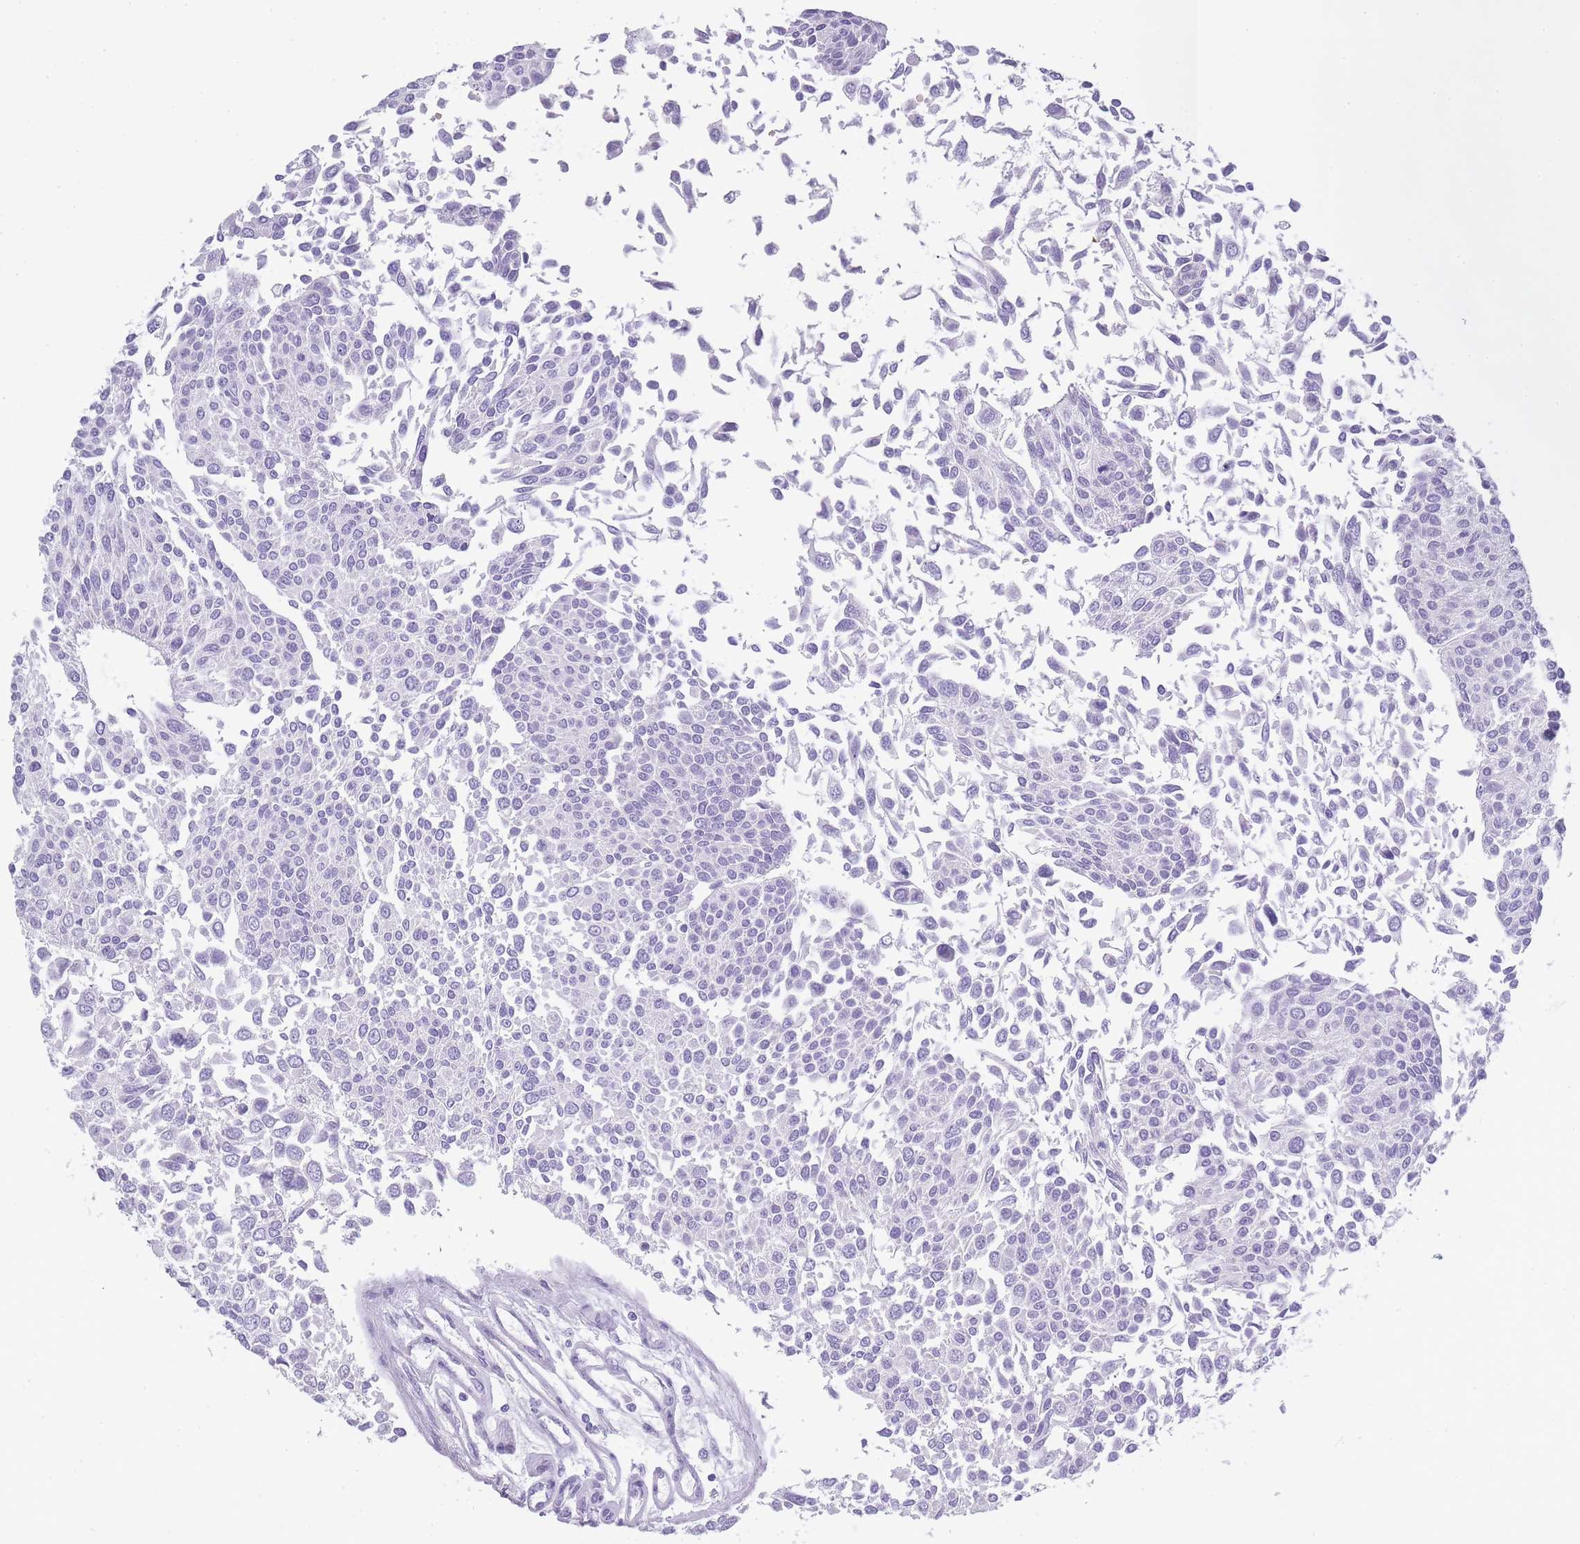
{"staining": {"intensity": "negative", "quantity": "none", "location": "none"}, "tissue": "urothelial cancer", "cell_type": "Tumor cells", "image_type": "cancer", "snomed": [{"axis": "morphology", "description": "Urothelial carcinoma, NOS"}, {"axis": "topography", "description": "Urinary bladder"}], "caption": "IHC micrograph of urothelial cancer stained for a protein (brown), which shows no positivity in tumor cells. The staining was performed using DAB to visualize the protein expression in brown, while the nuclei were stained in blue with hematoxylin (Magnification: 20x).", "gene": "TCP11", "patient": {"sex": "male", "age": 55}}